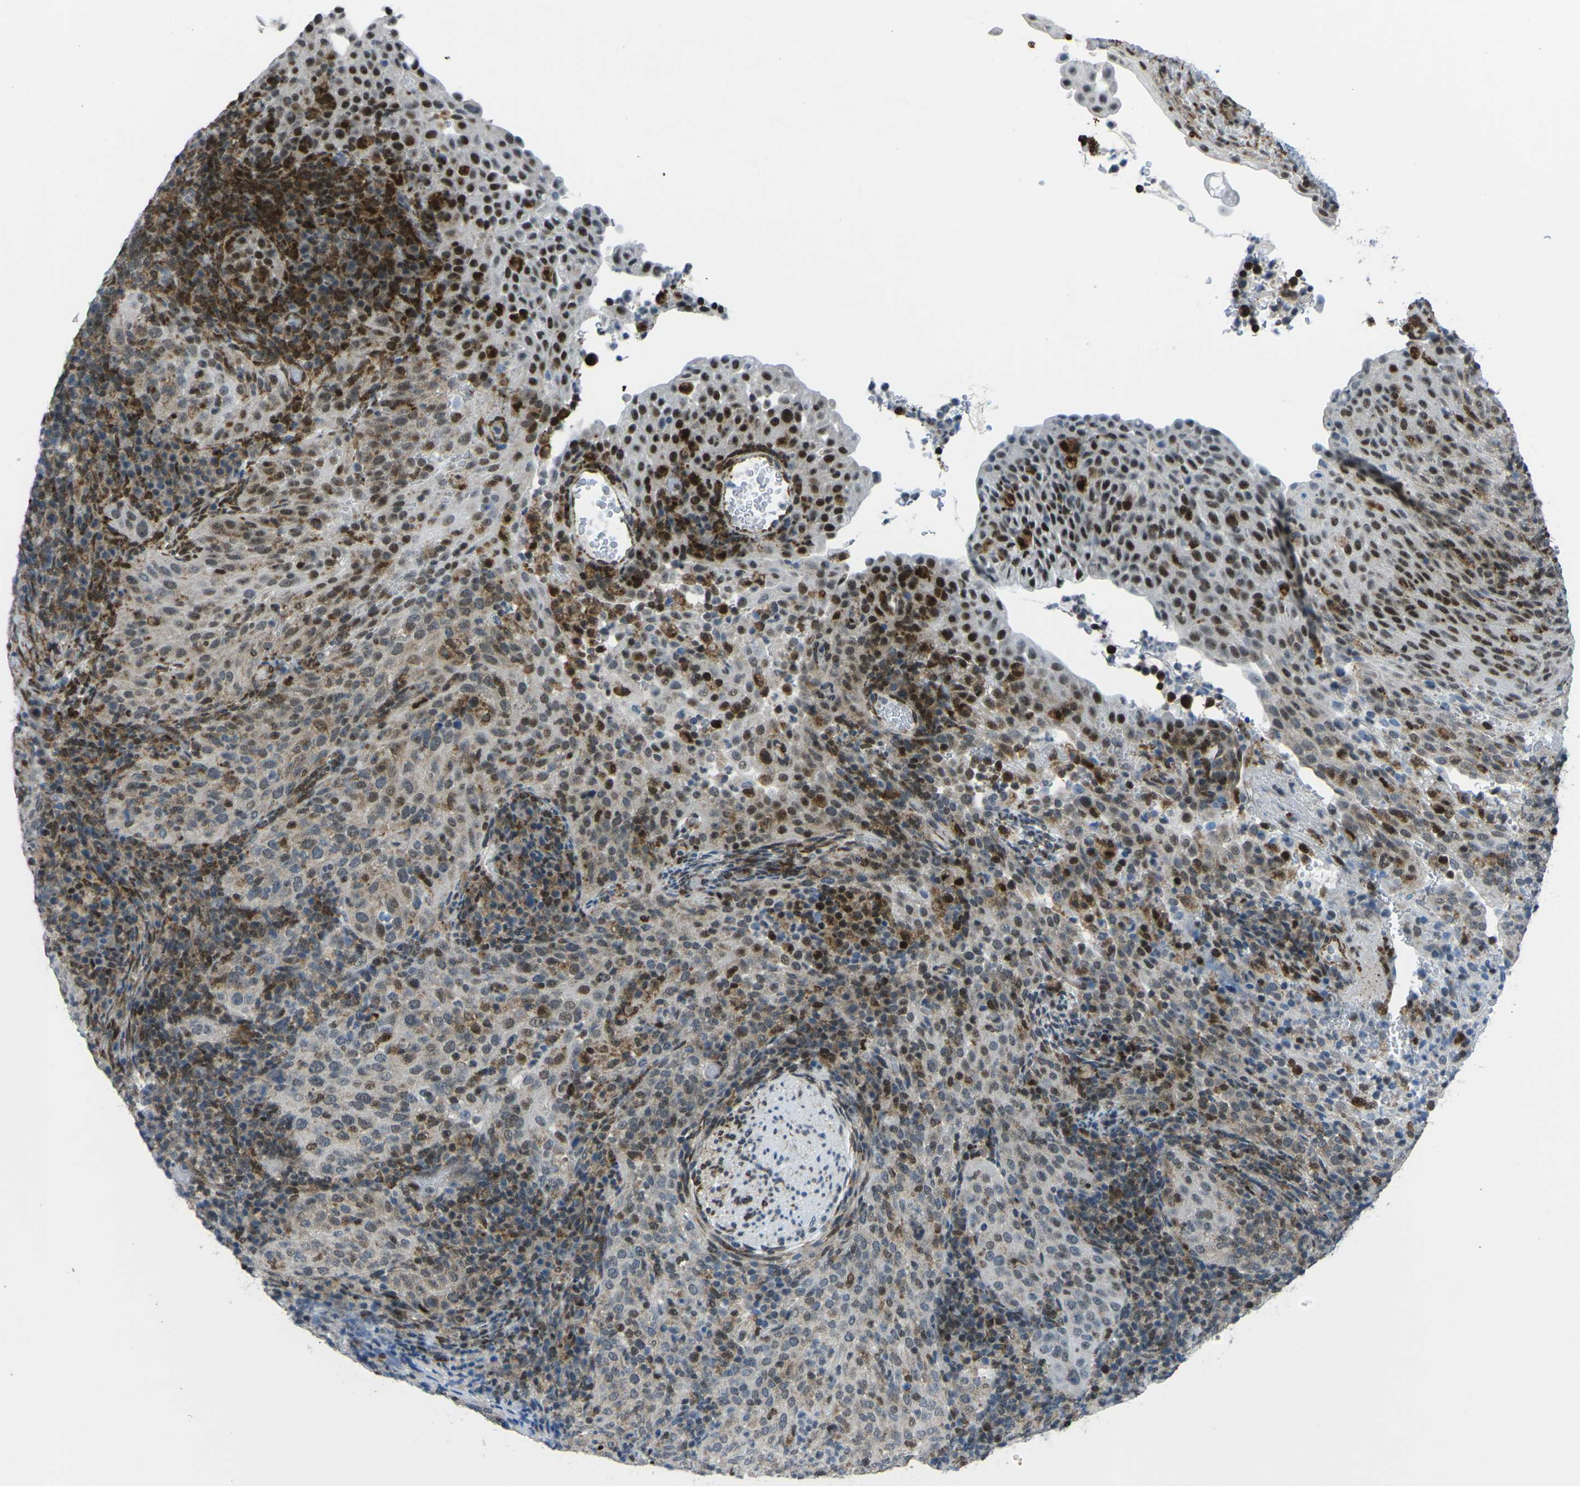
{"staining": {"intensity": "moderate", "quantity": "<25%", "location": "nuclear"}, "tissue": "cervical cancer", "cell_type": "Tumor cells", "image_type": "cancer", "snomed": [{"axis": "morphology", "description": "Squamous cell carcinoma, NOS"}, {"axis": "topography", "description": "Cervix"}], "caption": "DAB (3,3'-diaminobenzidine) immunohistochemical staining of human cervical cancer (squamous cell carcinoma) shows moderate nuclear protein expression in approximately <25% of tumor cells.", "gene": "MBNL1", "patient": {"sex": "female", "age": 51}}